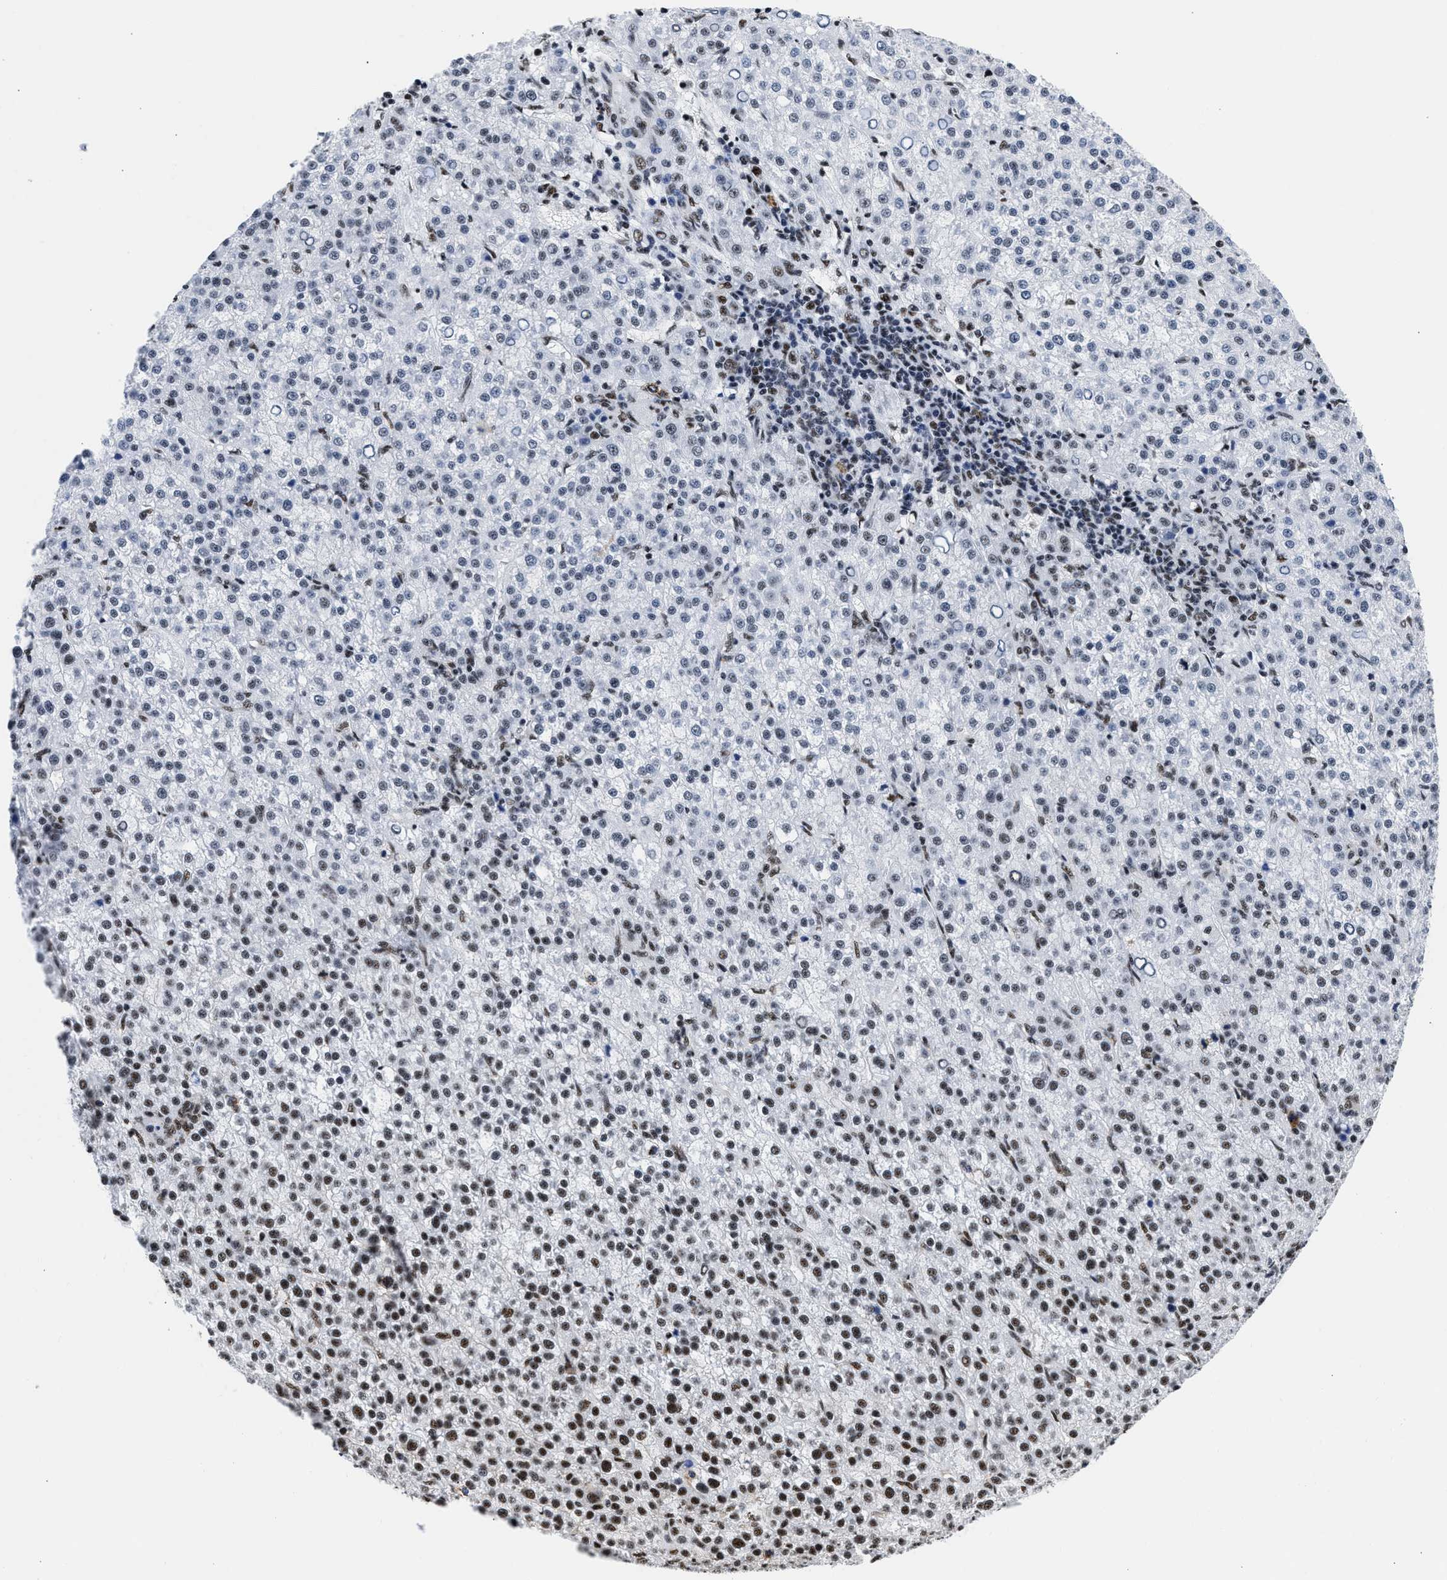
{"staining": {"intensity": "moderate", "quantity": "25%-75%", "location": "nuclear"}, "tissue": "liver cancer", "cell_type": "Tumor cells", "image_type": "cancer", "snomed": [{"axis": "morphology", "description": "Carcinoma, Hepatocellular, NOS"}, {"axis": "topography", "description": "Liver"}], "caption": "Protein positivity by immunohistochemistry (IHC) shows moderate nuclear expression in about 25%-75% of tumor cells in liver cancer.", "gene": "RBM8A", "patient": {"sex": "female", "age": 58}}